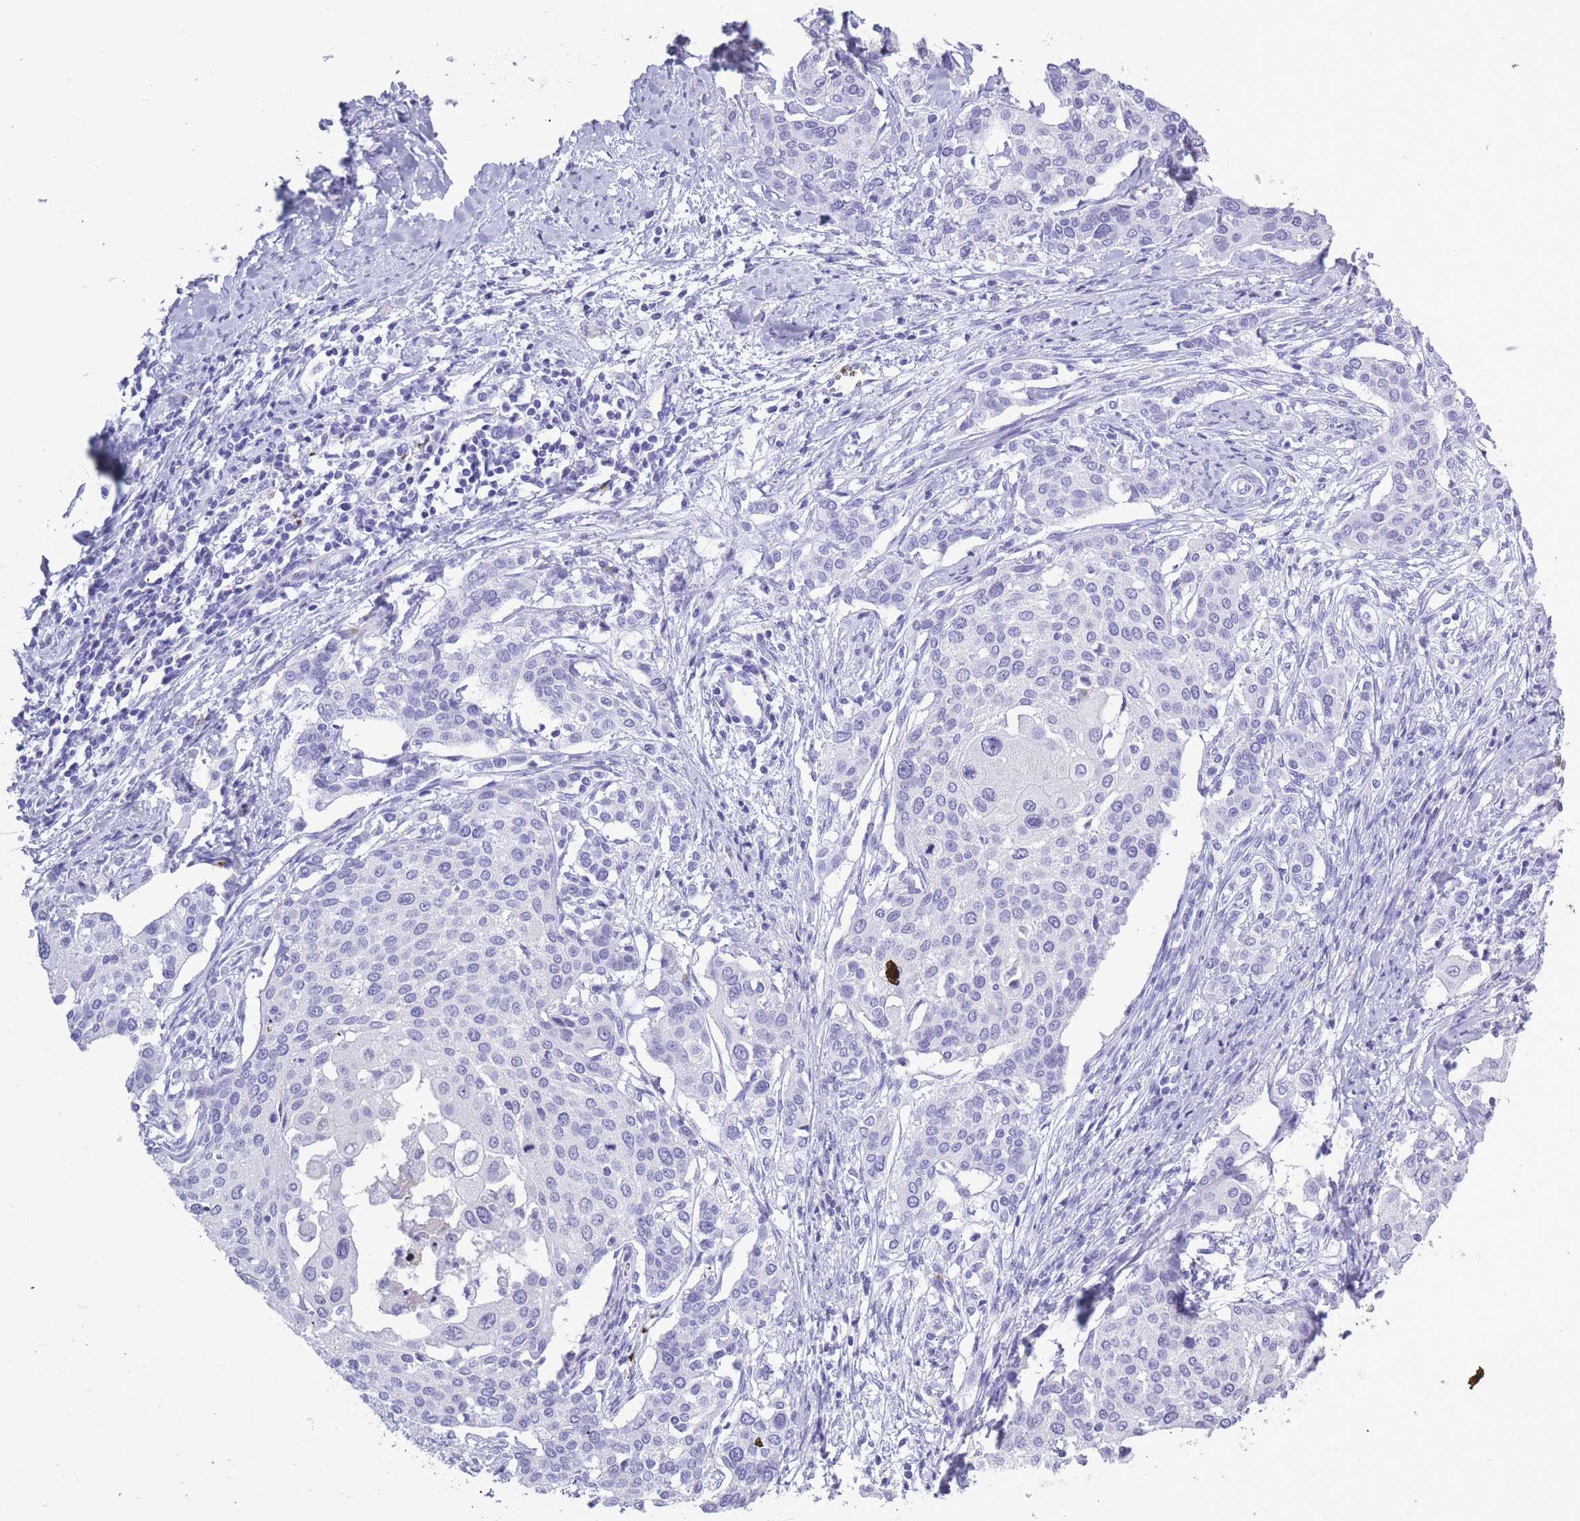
{"staining": {"intensity": "negative", "quantity": "none", "location": "none"}, "tissue": "cervical cancer", "cell_type": "Tumor cells", "image_type": "cancer", "snomed": [{"axis": "morphology", "description": "Squamous cell carcinoma, NOS"}, {"axis": "topography", "description": "Cervix"}], "caption": "Tumor cells are negative for brown protein staining in cervical squamous cell carcinoma. (Brightfield microscopy of DAB immunohistochemistry (IHC) at high magnification).", "gene": "OR7C1", "patient": {"sex": "female", "age": 44}}